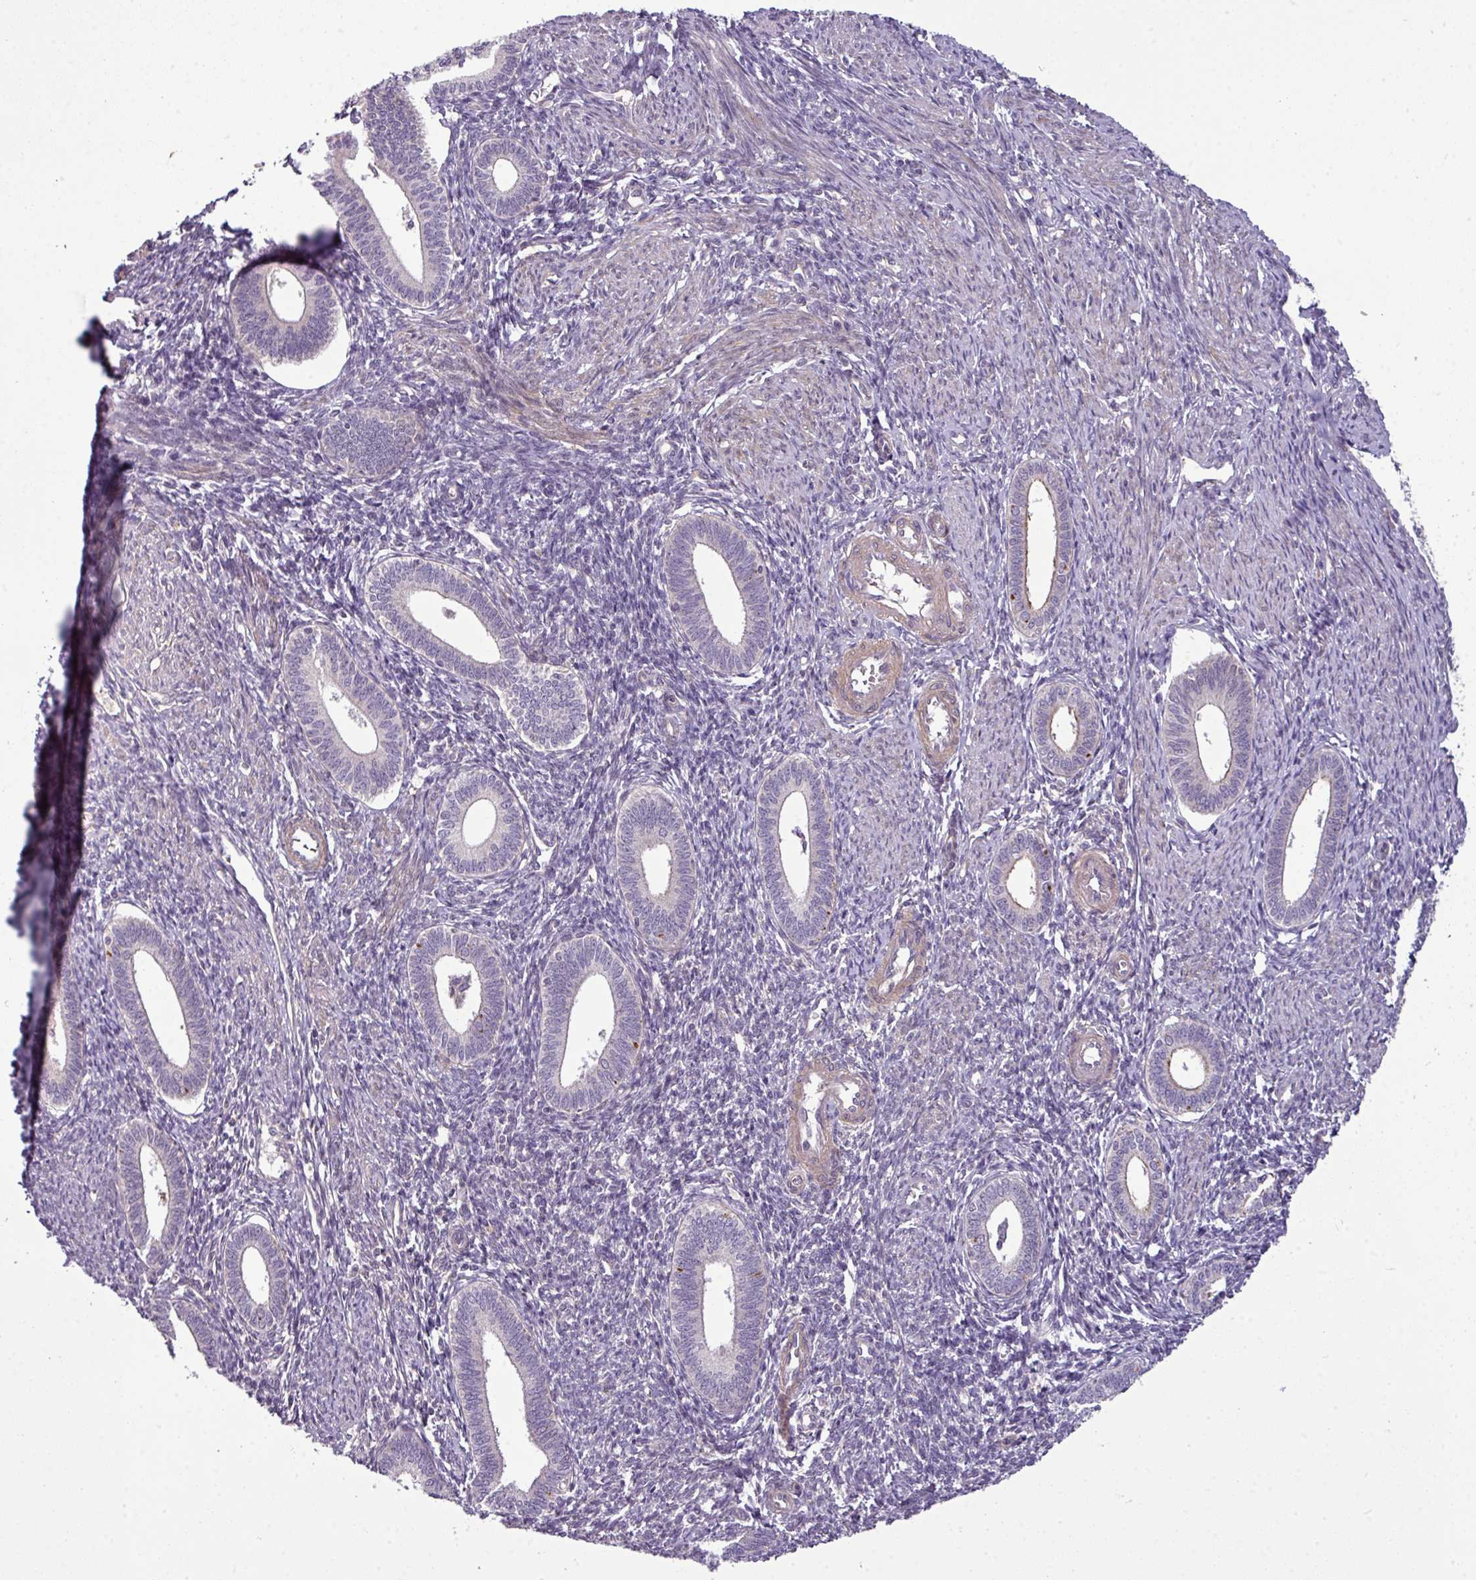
{"staining": {"intensity": "negative", "quantity": "none", "location": "none"}, "tissue": "endometrium", "cell_type": "Cells in endometrial stroma", "image_type": "normal", "snomed": [{"axis": "morphology", "description": "Normal tissue, NOS"}, {"axis": "topography", "description": "Endometrium"}], "caption": "Immunohistochemistry image of benign endometrium stained for a protein (brown), which exhibits no positivity in cells in endometrial stroma. The staining was performed using DAB to visualize the protein expression in brown, while the nuclei were stained in blue with hematoxylin (Magnification: 20x).", "gene": "ZNF35", "patient": {"sex": "female", "age": 41}}